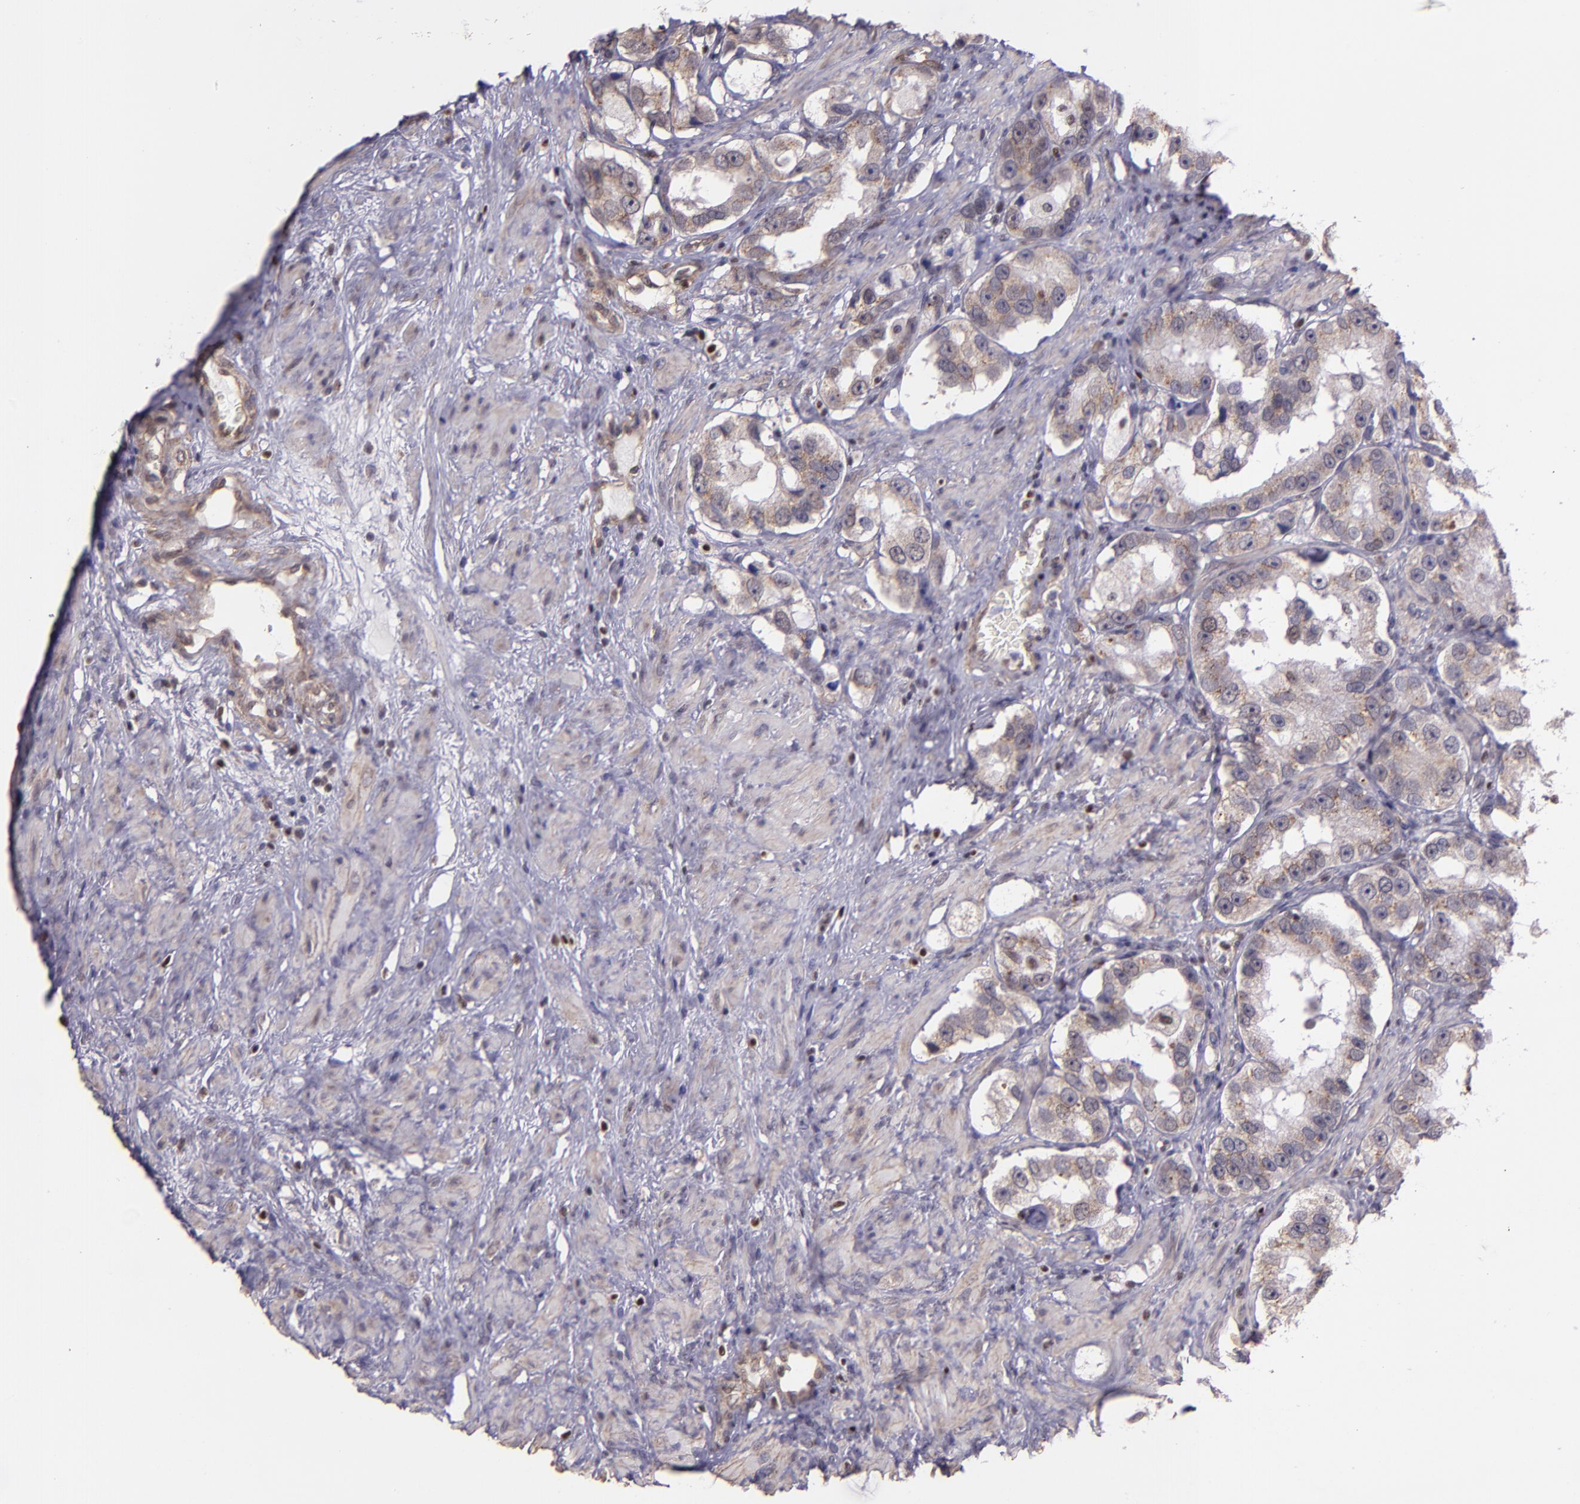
{"staining": {"intensity": "weak", "quantity": "25%-75%", "location": "cytoplasmic/membranous"}, "tissue": "prostate cancer", "cell_type": "Tumor cells", "image_type": "cancer", "snomed": [{"axis": "morphology", "description": "Adenocarcinoma, High grade"}, {"axis": "topography", "description": "Prostate"}], "caption": "Human prostate cancer stained with a protein marker reveals weak staining in tumor cells.", "gene": "ELF1", "patient": {"sex": "male", "age": 63}}